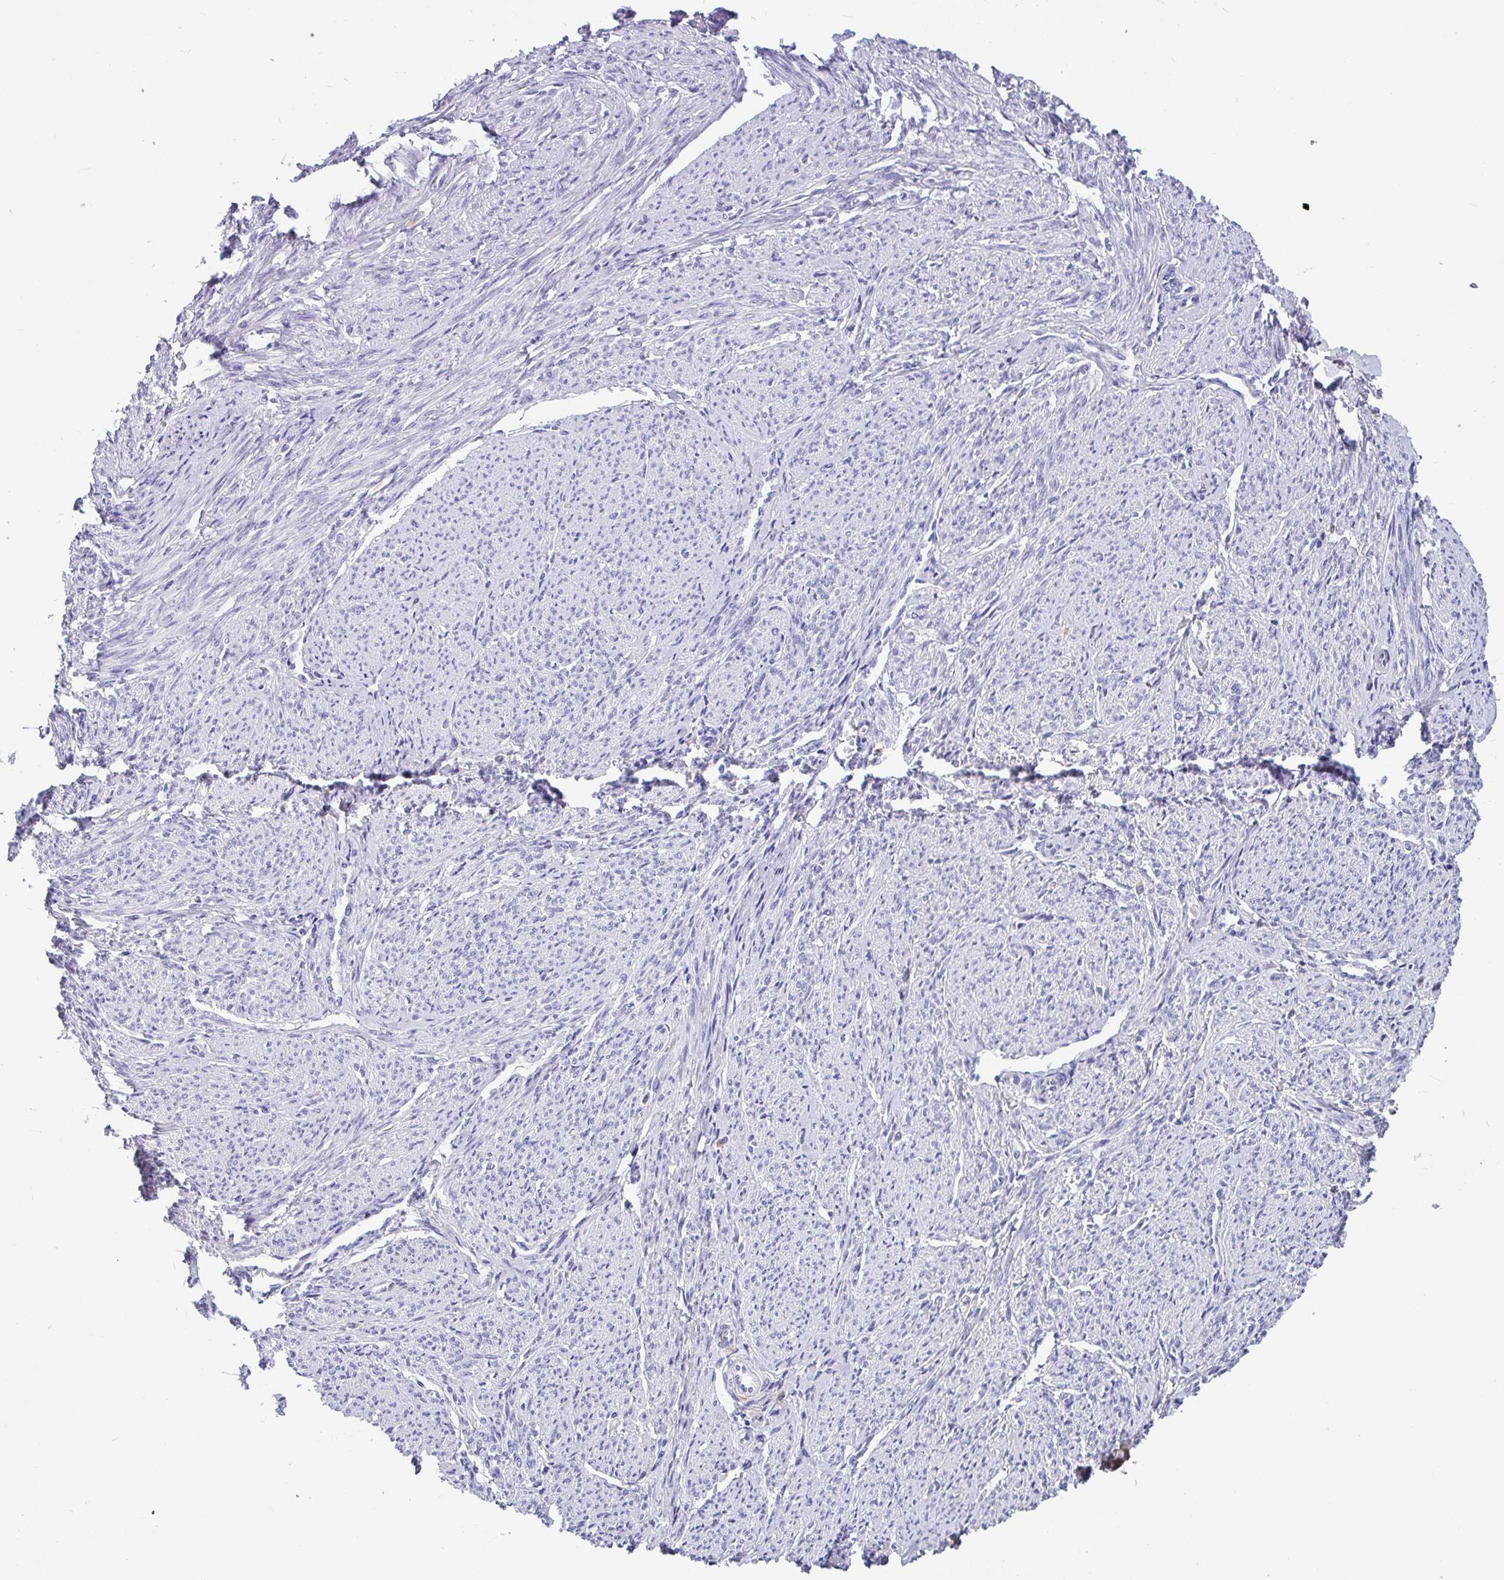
{"staining": {"intensity": "negative", "quantity": "none", "location": "none"}, "tissue": "smooth muscle", "cell_type": "Smooth muscle cells", "image_type": "normal", "snomed": [{"axis": "morphology", "description": "Normal tissue, NOS"}, {"axis": "topography", "description": "Smooth muscle"}], "caption": "Smooth muscle cells show no significant staining in benign smooth muscle. The staining was performed using DAB to visualize the protein expression in brown, while the nuclei were stained in blue with hematoxylin (Magnification: 20x).", "gene": "KIAA2013", "patient": {"sex": "female", "age": 65}}